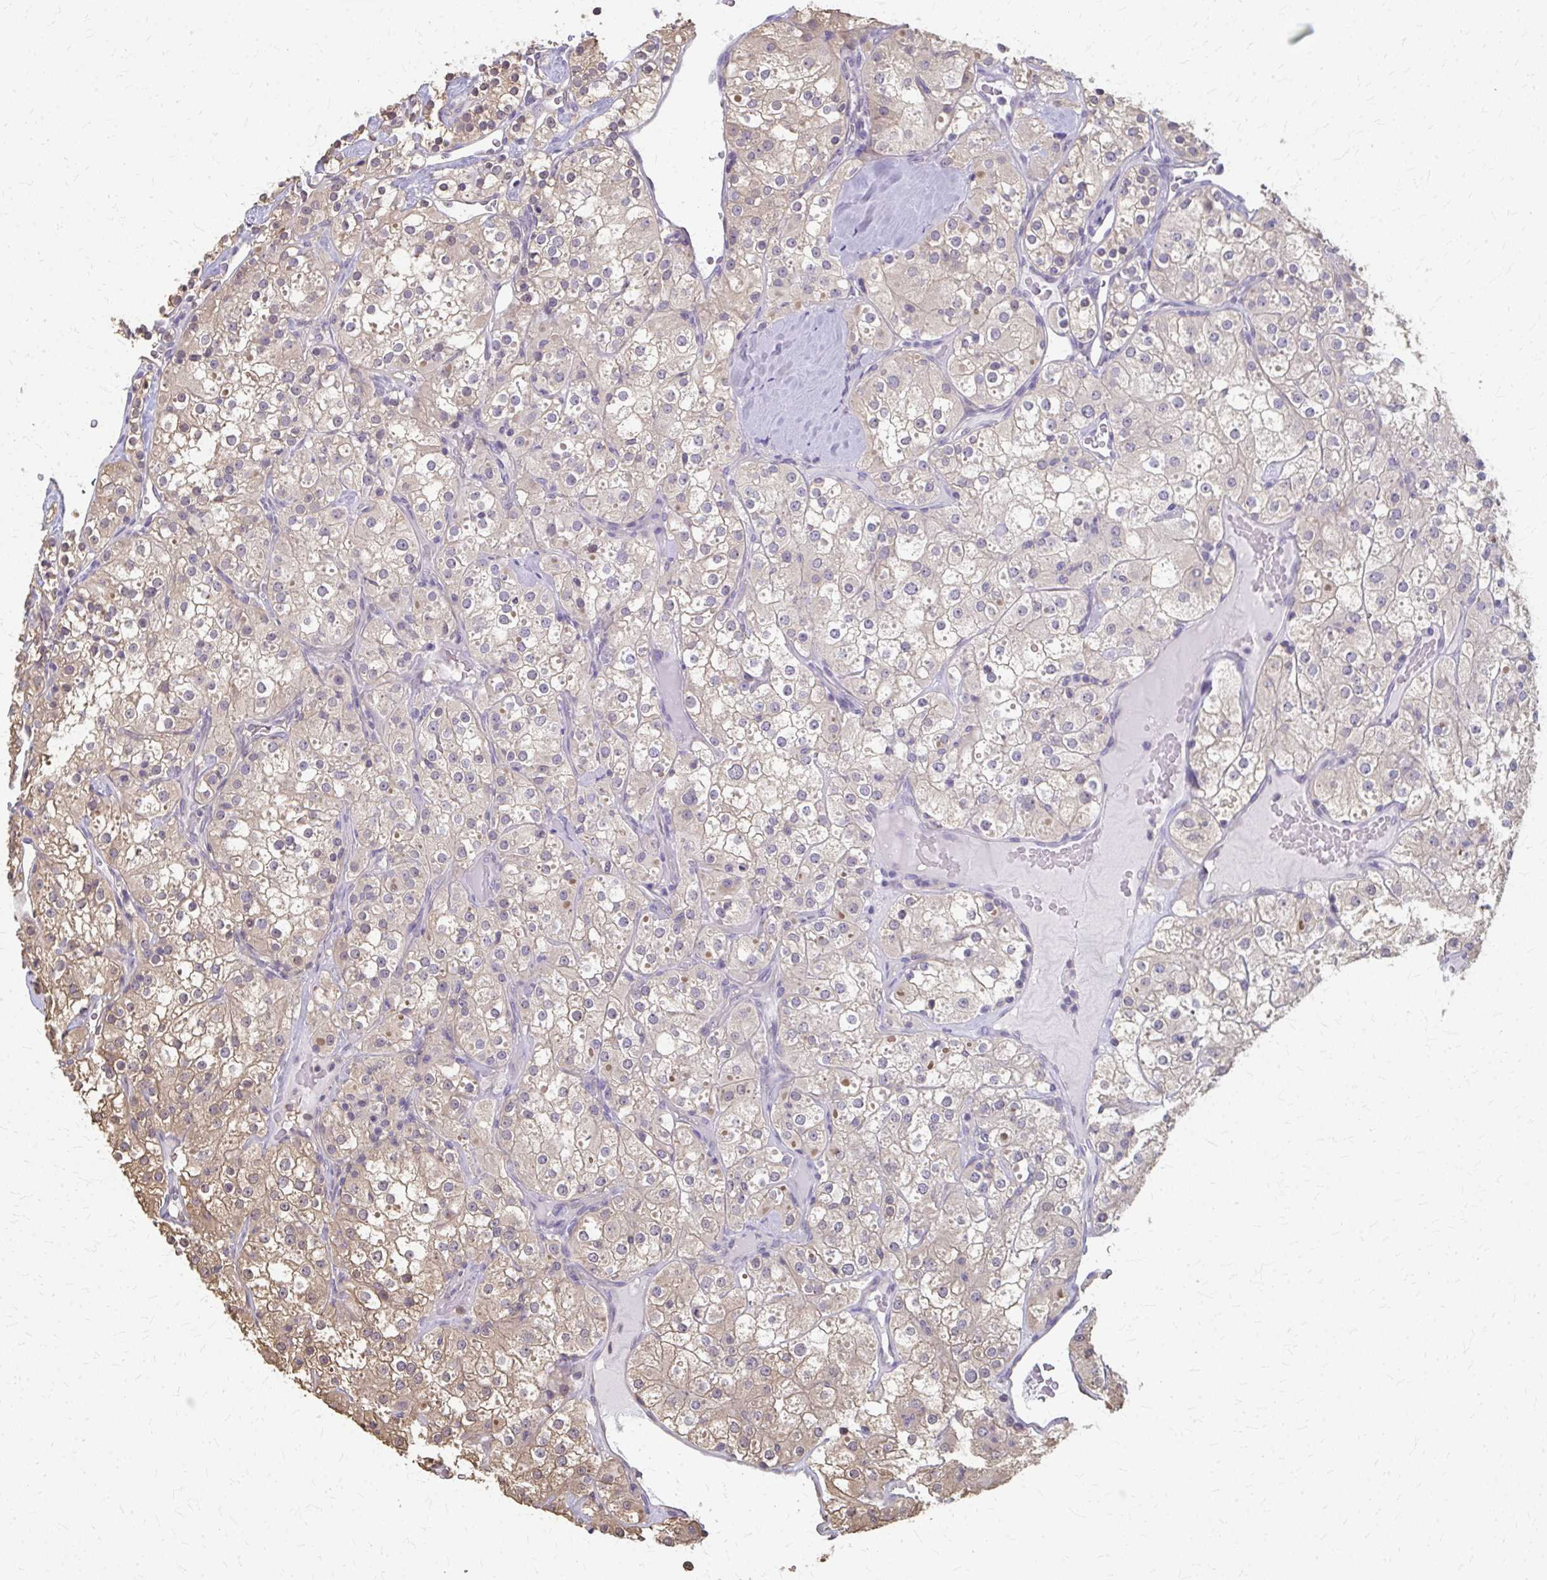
{"staining": {"intensity": "weak", "quantity": "25%-75%", "location": "cytoplasmic/membranous"}, "tissue": "renal cancer", "cell_type": "Tumor cells", "image_type": "cancer", "snomed": [{"axis": "morphology", "description": "Adenocarcinoma, NOS"}, {"axis": "topography", "description": "Kidney"}], "caption": "Renal adenocarcinoma stained for a protein exhibits weak cytoplasmic/membranous positivity in tumor cells.", "gene": "RABGAP1L", "patient": {"sex": "male", "age": 77}}